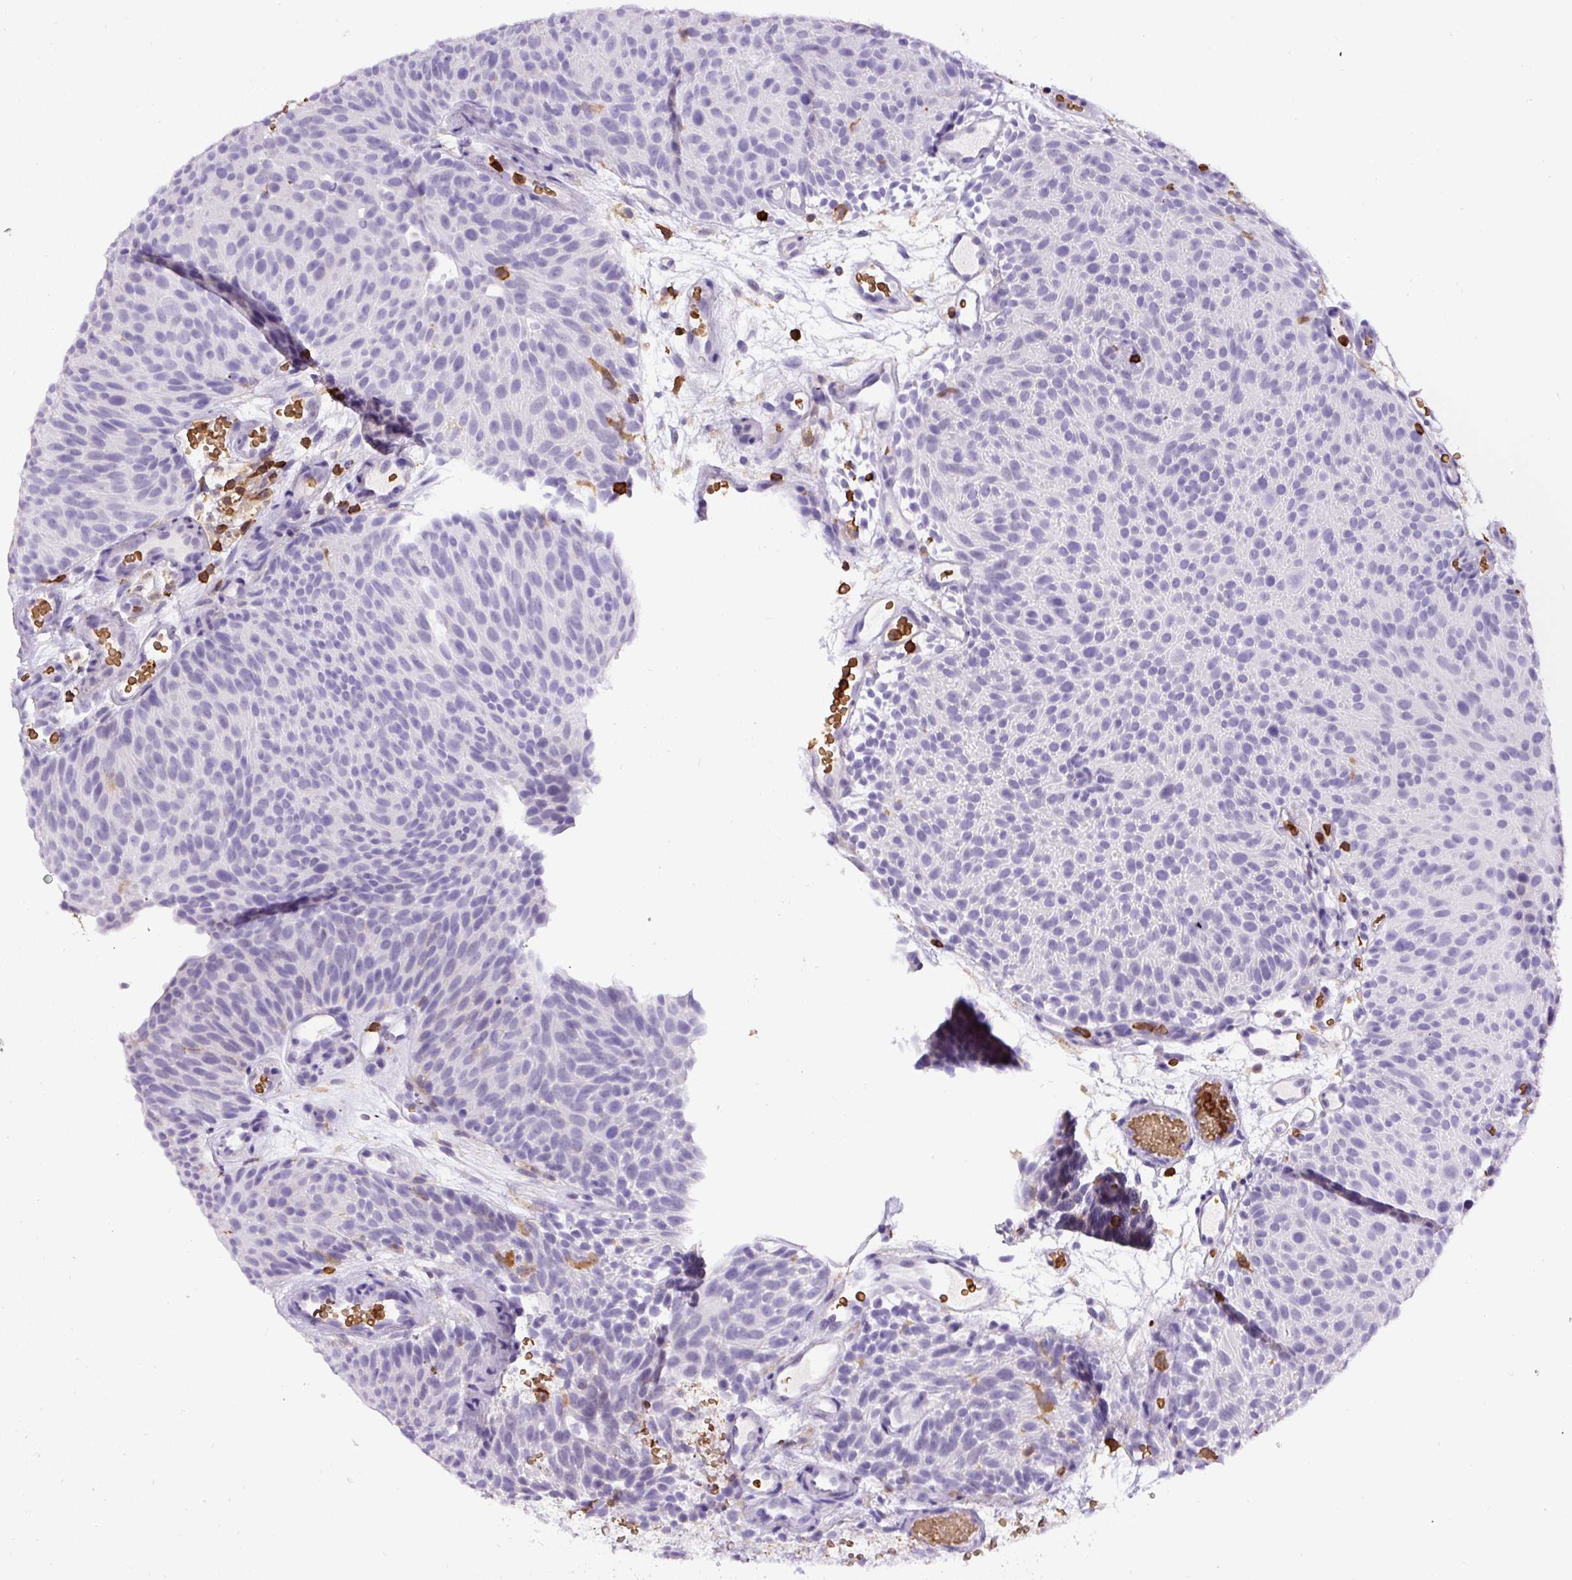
{"staining": {"intensity": "negative", "quantity": "none", "location": "none"}, "tissue": "urothelial cancer", "cell_type": "Tumor cells", "image_type": "cancer", "snomed": [{"axis": "morphology", "description": "Urothelial carcinoma, Low grade"}, {"axis": "topography", "description": "Urinary bladder"}], "caption": "Immunohistochemical staining of human low-grade urothelial carcinoma shows no significant expression in tumor cells.", "gene": "FAM228B", "patient": {"sex": "male", "age": 78}}